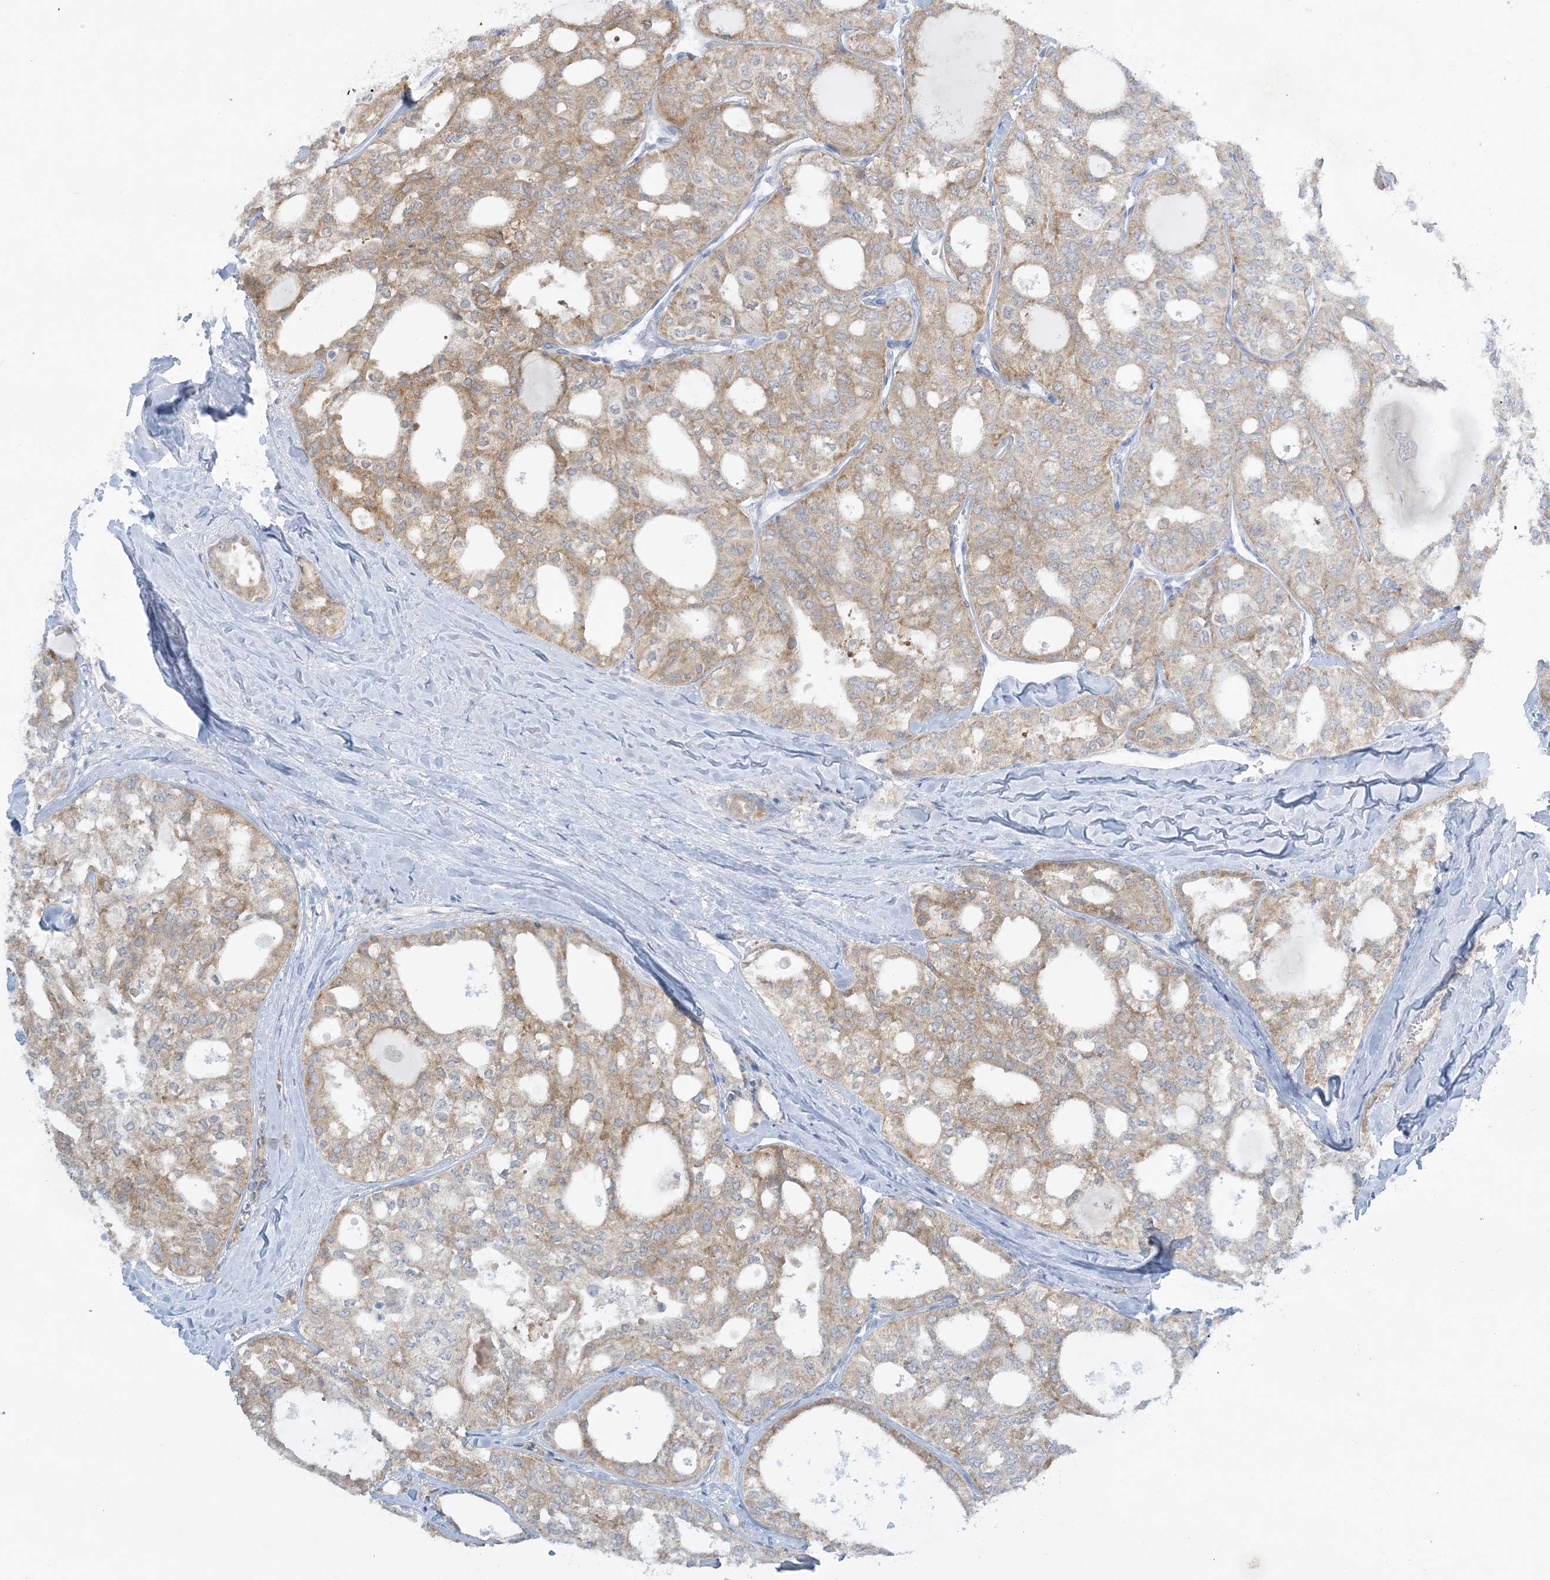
{"staining": {"intensity": "moderate", "quantity": "25%-75%", "location": "cytoplasmic/membranous"}, "tissue": "thyroid cancer", "cell_type": "Tumor cells", "image_type": "cancer", "snomed": [{"axis": "morphology", "description": "Follicular adenoma carcinoma, NOS"}, {"axis": "topography", "description": "Thyroid gland"}], "caption": "IHC of human thyroid cancer shows medium levels of moderate cytoplasmic/membranous staining in approximately 25%-75% of tumor cells. Immunohistochemistry stains the protein of interest in brown and the nuclei are stained blue.", "gene": "MRPS18A", "patient": {"sex": "male", "age": 75}}